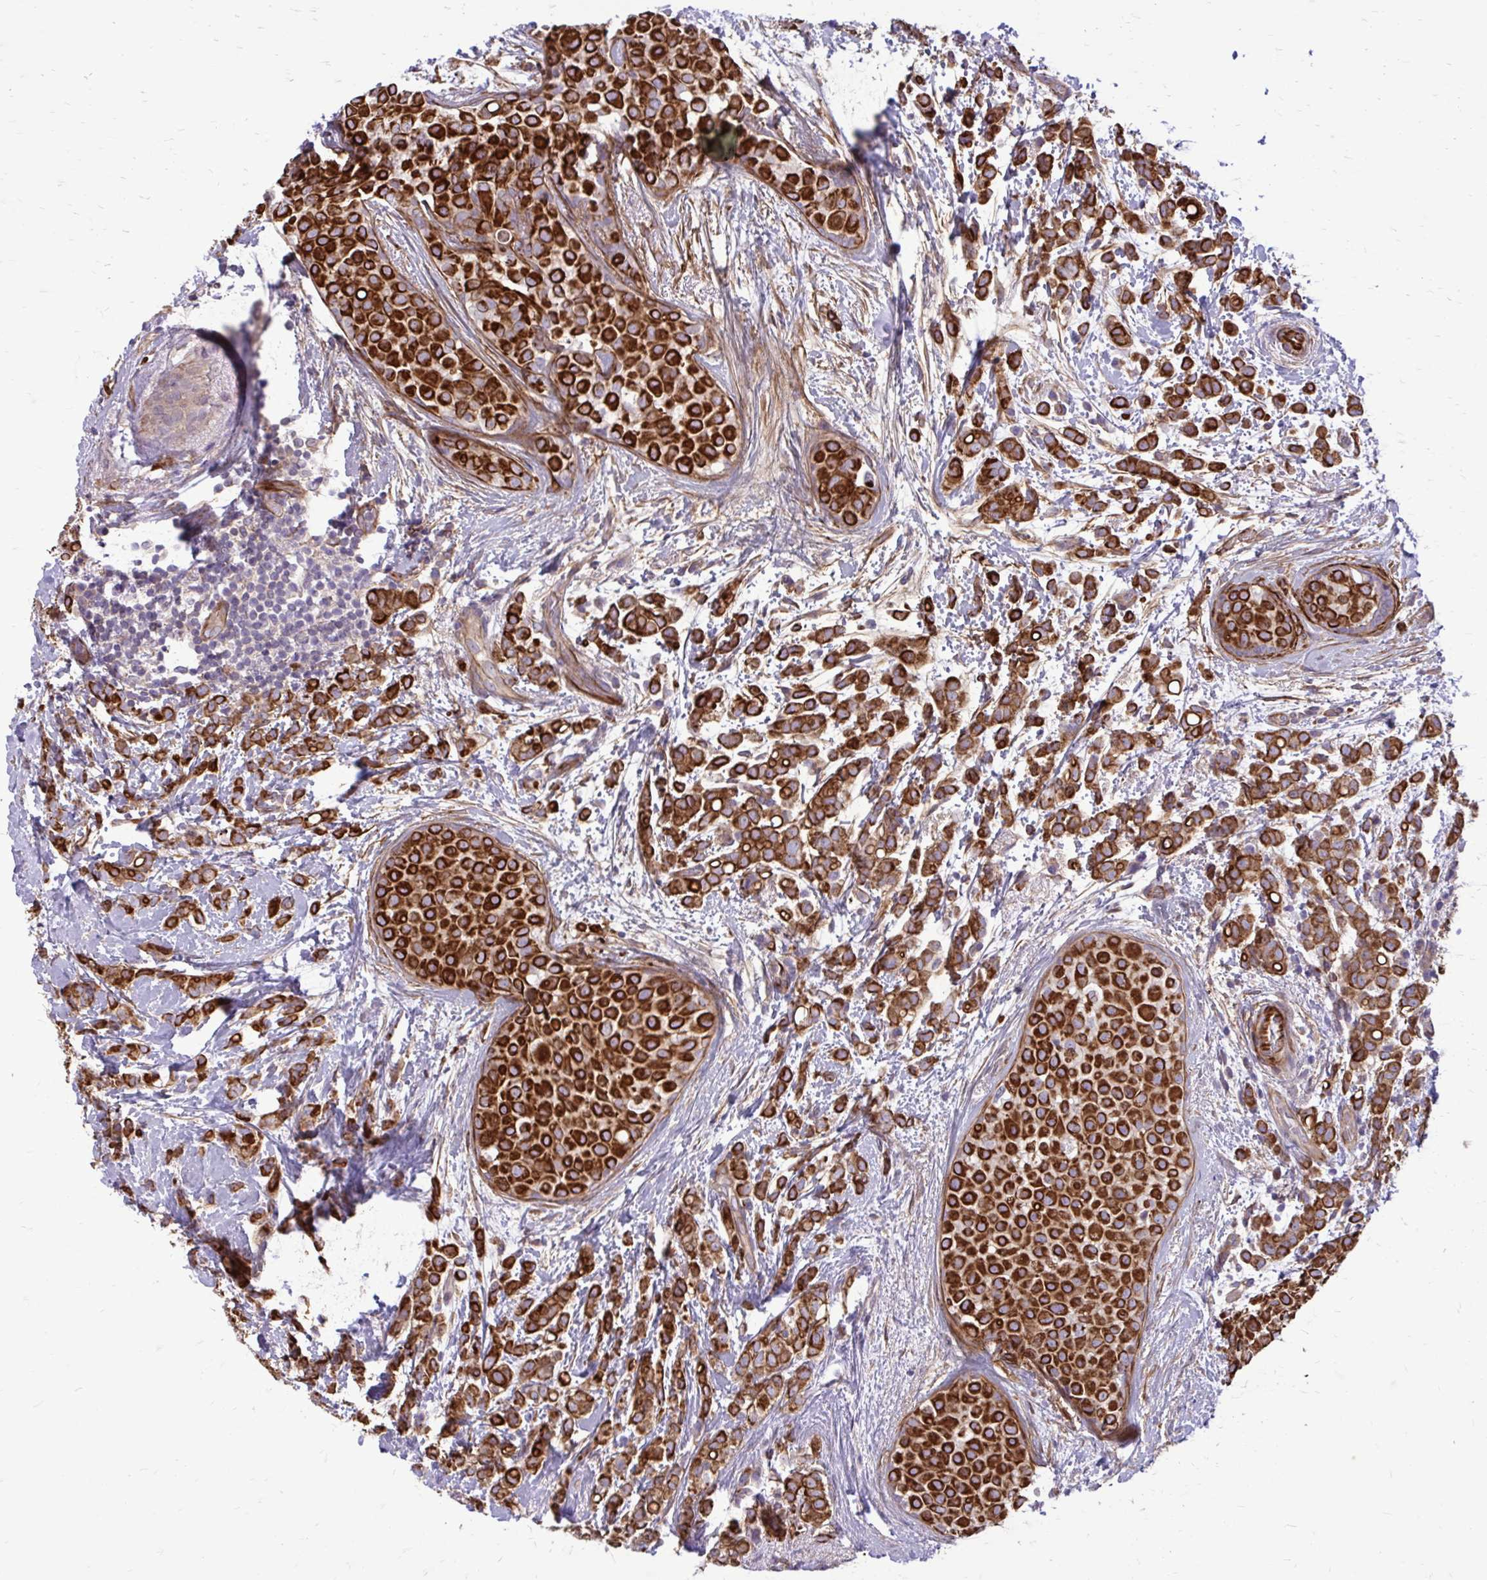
{"staining": {"intensity": "strong", "quantity": ">75%", "location": "cytoplasmic/membranous"}, "tissue": "breast cancer", "cell_type": "Tumor cells", "image_type": "cancer", "snomed": [{"axis": "morphology", "description": "Lobular carcinoma"}, {"axis": "topography", "description": "Breast"}], "caption": "Immunohistochemistry staining of breast cancer (lobular carcinoma), which shows high levels of strong cytoplasmic/membranous positivity in about >75% of tumor cells indicating strong cytoplasmic/membranous protein staining. The staining was performed using DAB (brown) for protein detection and nuclei were counterstained in hematoxylin (blue).", "gene": "FAP", "patient": {"sex": "female", "age": 68}}